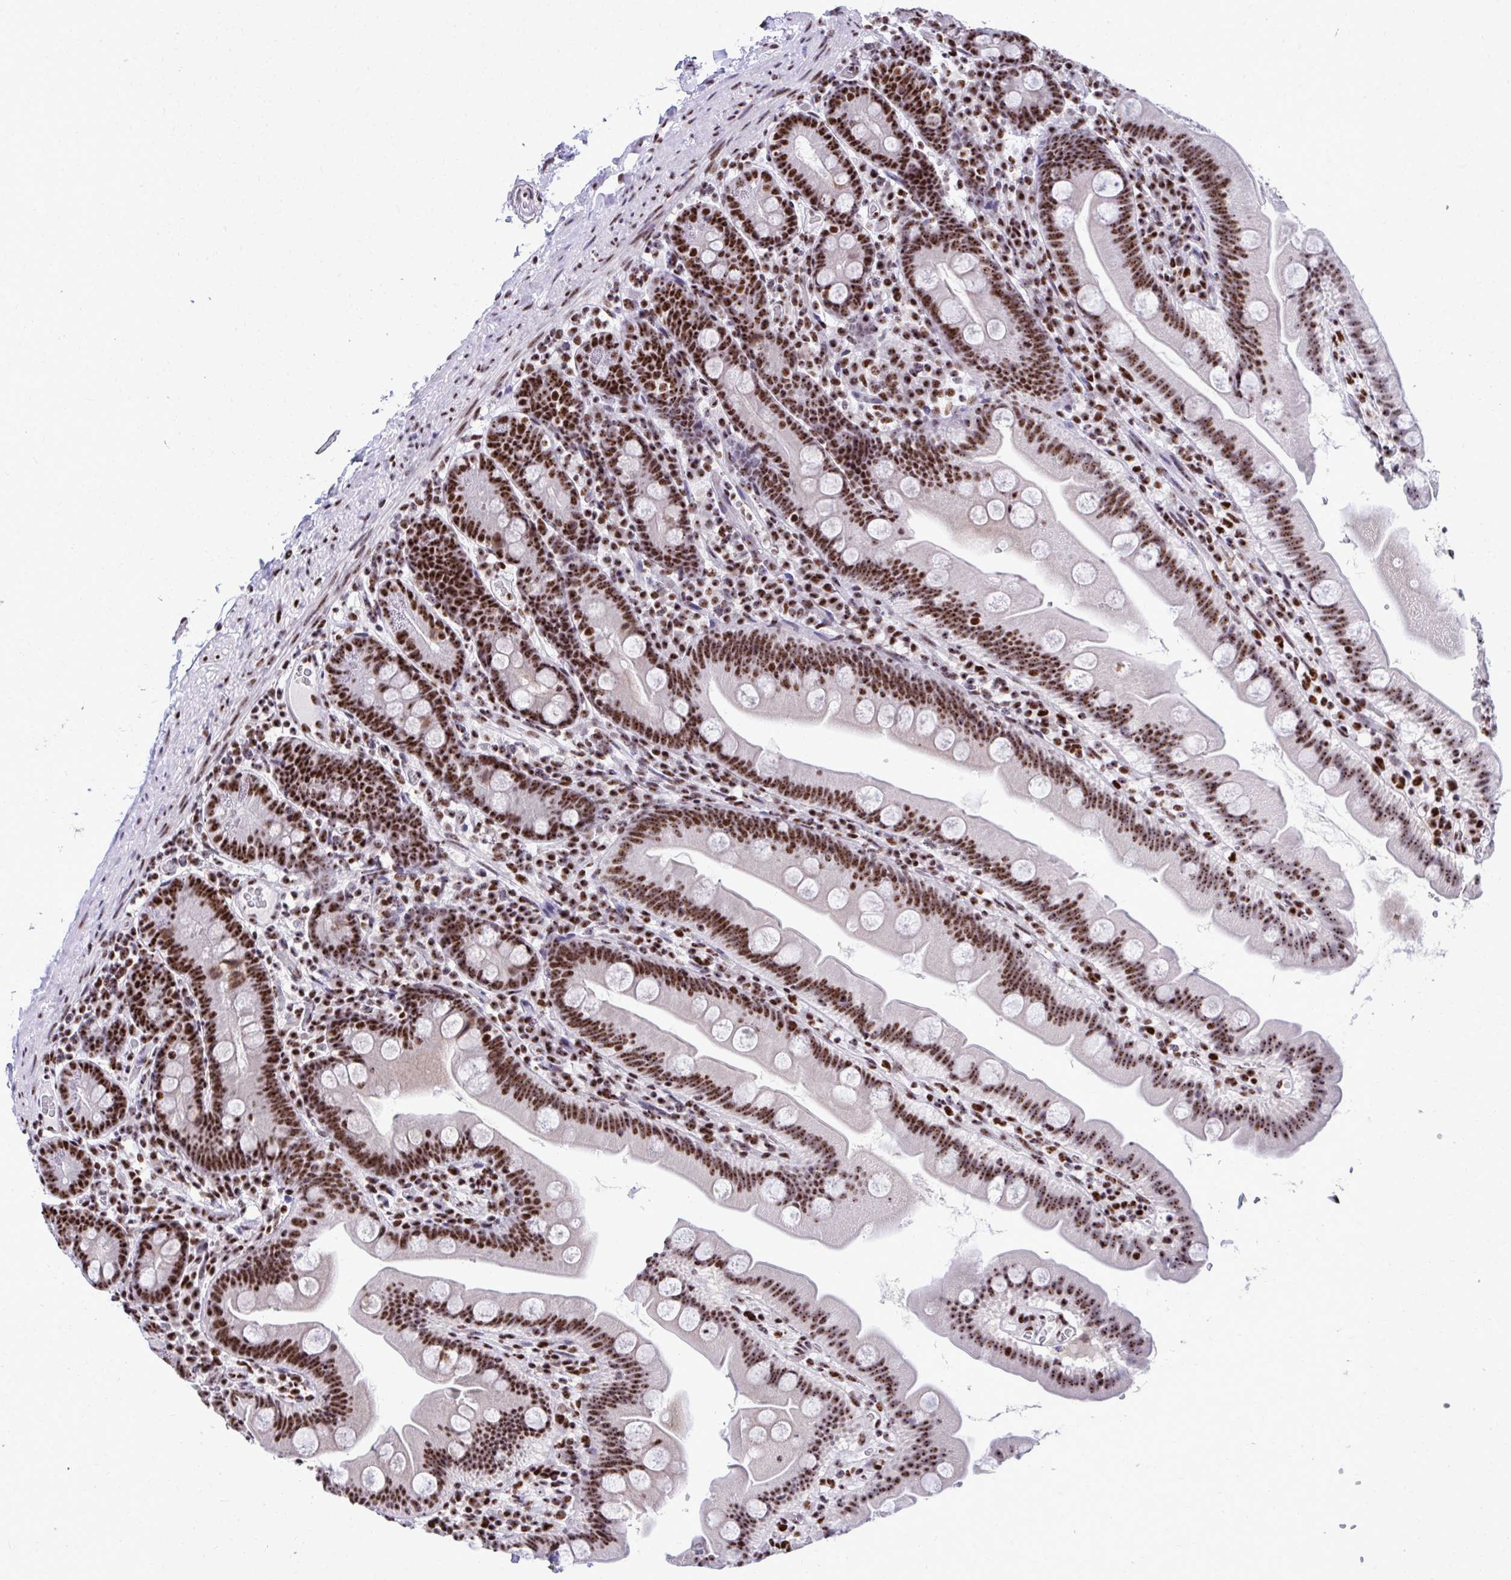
{"staining": {"intensity": "strong", "quantity": ">75%", "location": "nuclear"}, "tissue": "small intestine", "cell_type": "Glandular cells", "image_type": "normal", "snomed": [{"axis": "morphology", "description": "Normal tissue, NOS"}, {"axis": "topography", "description": "Small intestine"}], "caption": "Small intestine stained with DAB (3,3'-diaminobenzidine) immunohistochemistry displays high levels of strong nuclear staining in approximately >75% of glandular cells.", "gene": "PELP1", "patient": {"sex": "female", "age": 68}}